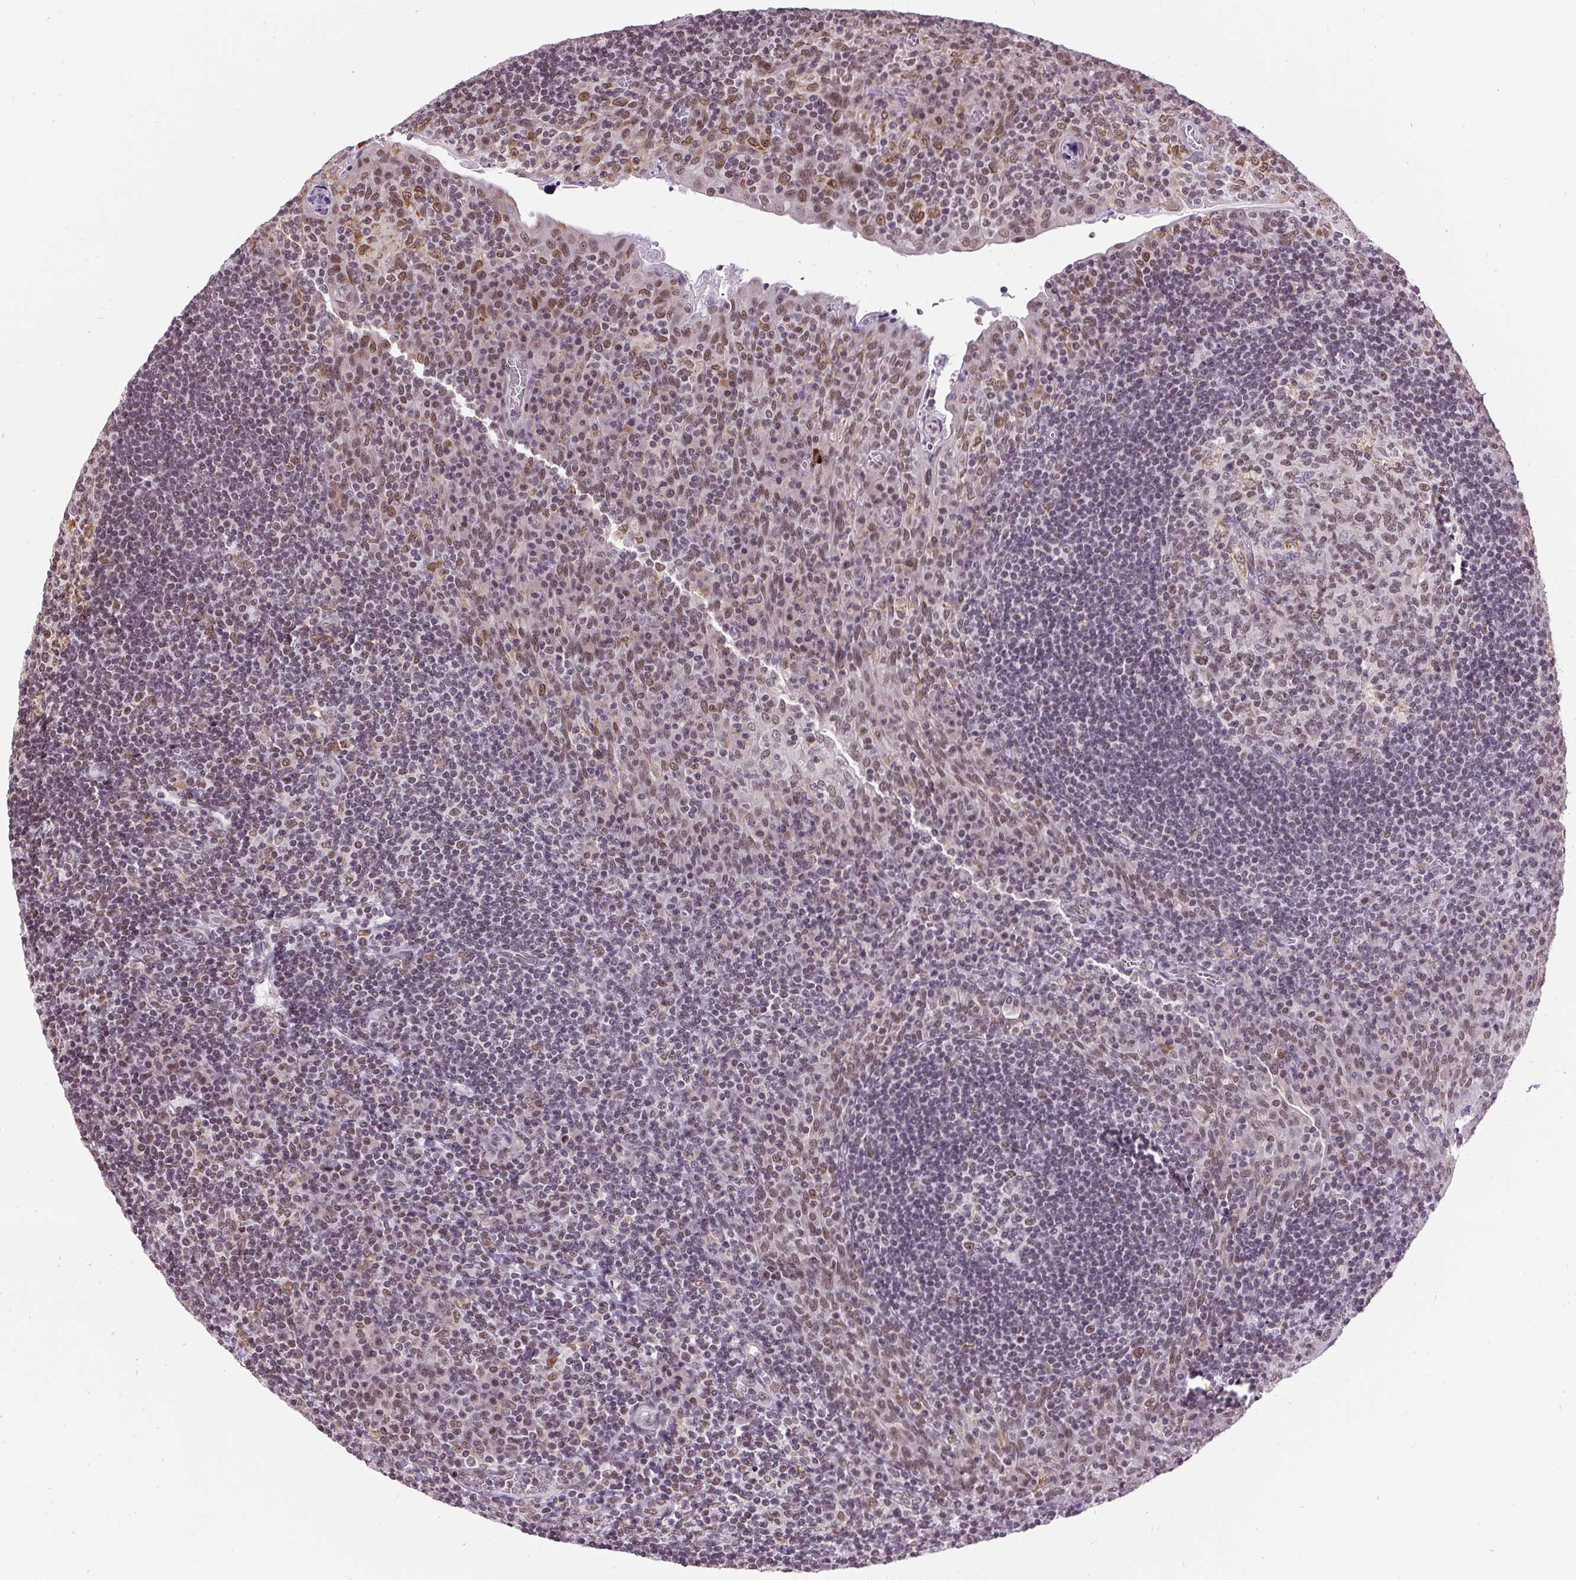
{"staining": {"intensity": "moderate", "quantity": ">75%", "location": "nuclear"}, "tissue": "tonsil", "cell_type": "Germinal center cells", "image_type": "normal", "snomed": [{"axis": "morphology", "description": "Normal tissue, NOS"}, {"axis": "topography", "description": "Tonsil"}], "caption": "High-magnification brightfield microscopy of unremarkable tonsil stained with DAB (3,3'-diaminobenzidine) (brown) and counterstained with hematoxylin (blue). germinal center cells exhibit moderate nuclear staining is seen in about>75% of cells.", "gene": "ZNF672", "patient": {"sex": "male", "age": 17}}